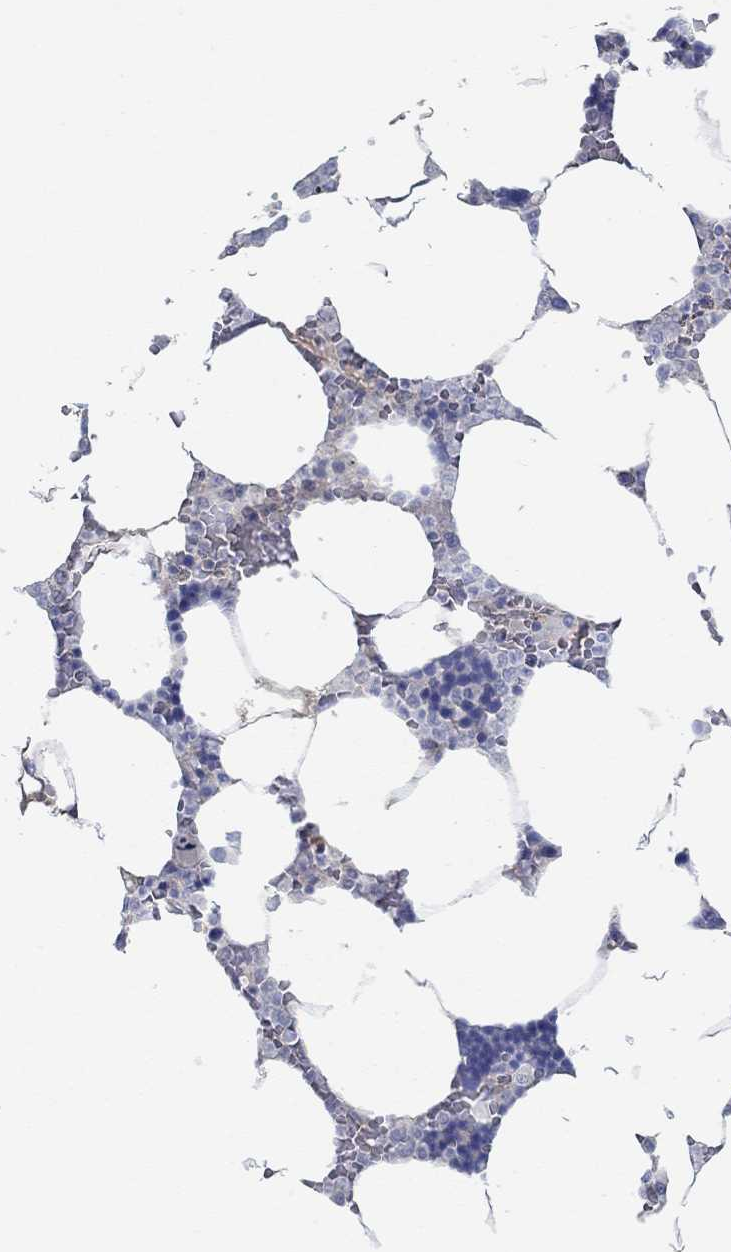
{"staining": {"intensity": "negative", "quantity": "none", "location": "none"}, "tissue": "bone marrow", "cell_type": "Hematopoietic cells", "image_type": "normal", "snomed": [{"axis": "morphology", "description": "Normal tissue, NOS"}, {"axis": "topography", "description": "Bone marrow"}], "caption": "High magnification brightfield microscopy of unremarkable bone marrow stained with DAB (brown) and counterstained with hematoxylin (blue): hematopoietic cells show no significant positivity.", "gene": "SPAG9", "patient": {"sex": "male", "age": 63}}